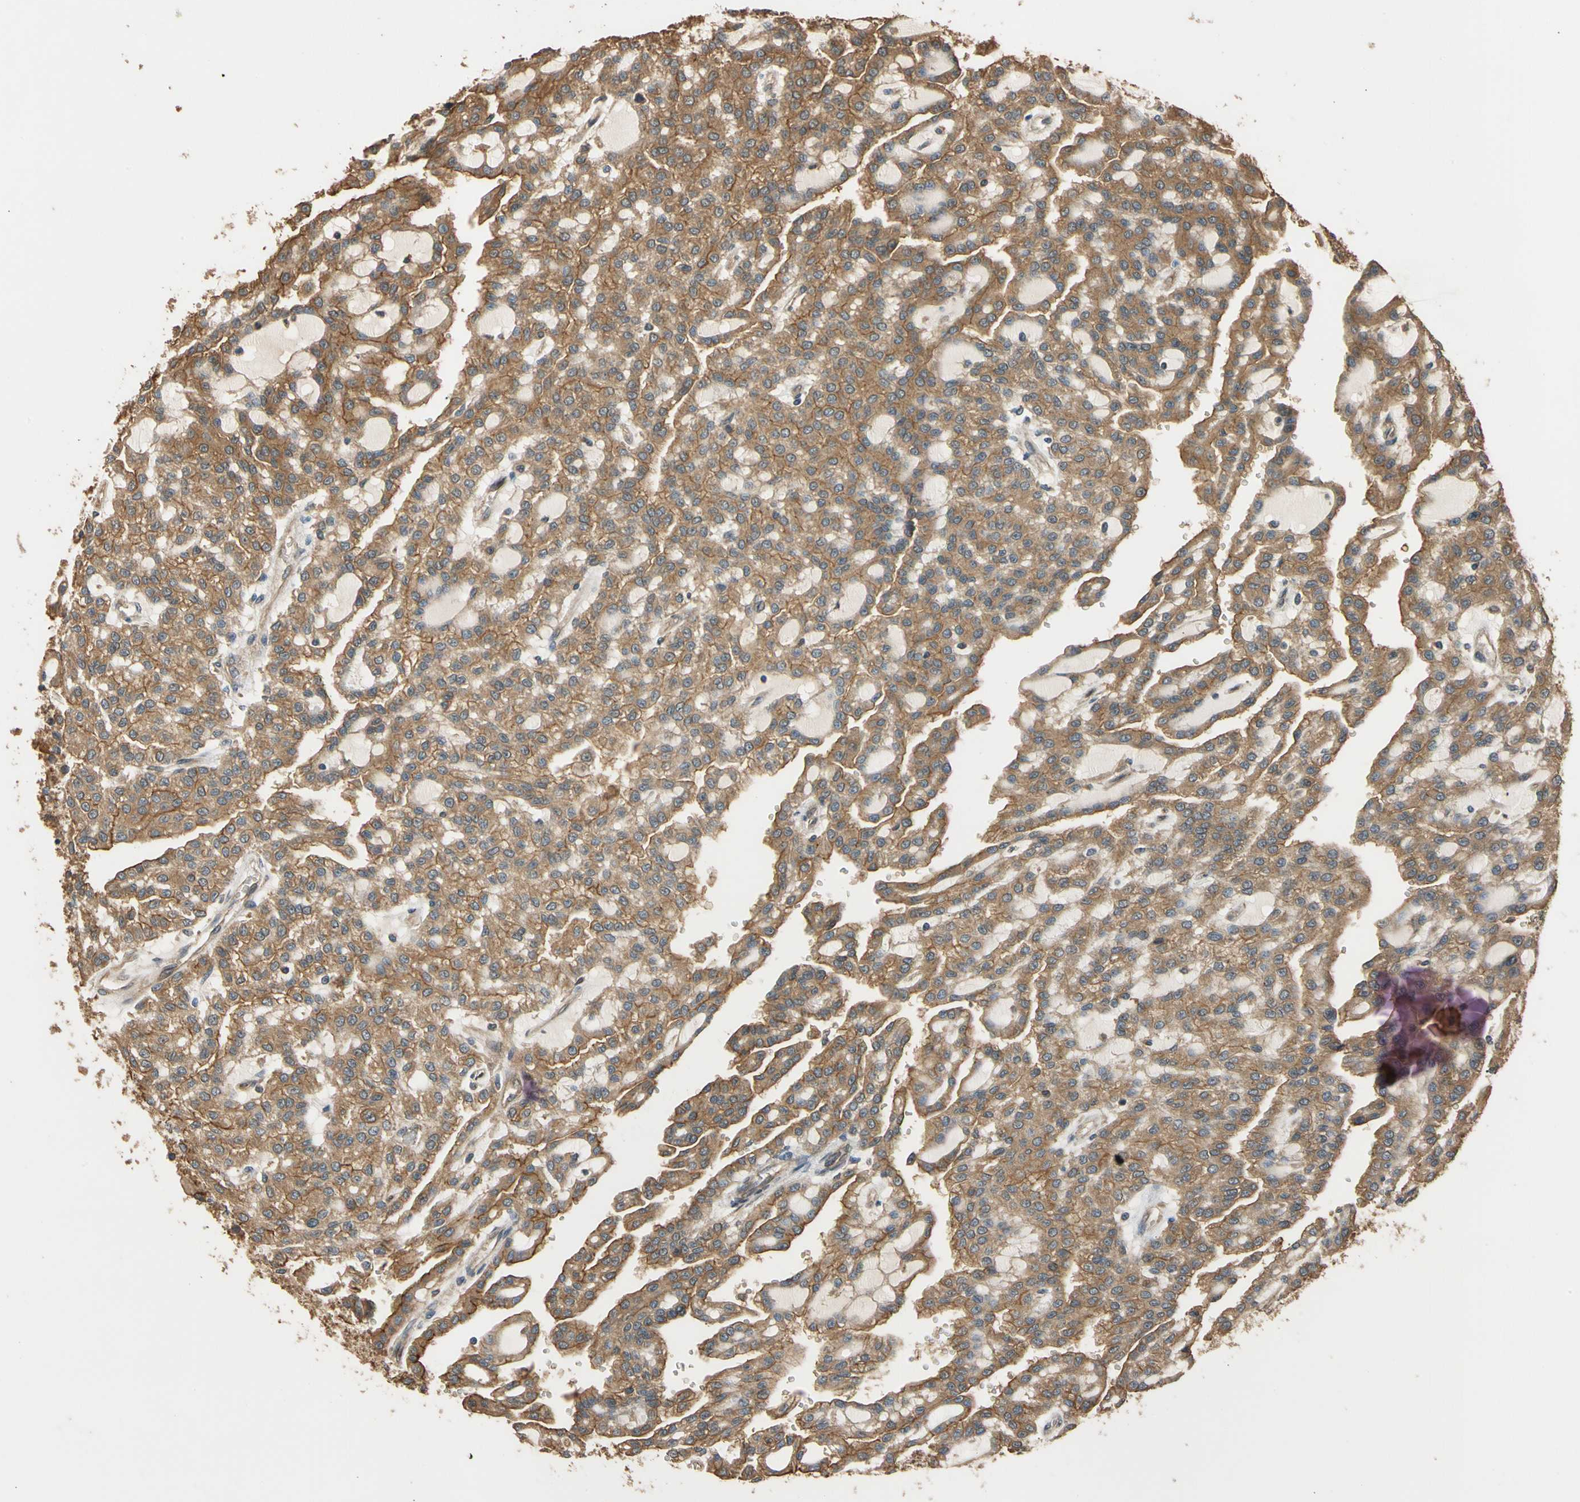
{"staining": {"intensity": "moderate", "quantity": ">75%", "location": "cytoplasmic/membranous"}, "tissue": "renal cancer", "cell_type": "Tumor cells", "image_type": "cancer", "snomed": [{"axis": "morphology", "description": "Adenocarcinoma, NOS"}, {"axis": "topography", "description": "Kidney"}], "caption": "Protein positivity by immunohistochemistry (IHC) shows moderate cytoplasmic/membranous staining in approximately >75% of tumor cells in renal adenocarcinoma.", "gene": "MGRN1", "patient": {"sex": "male", "age": 63}}